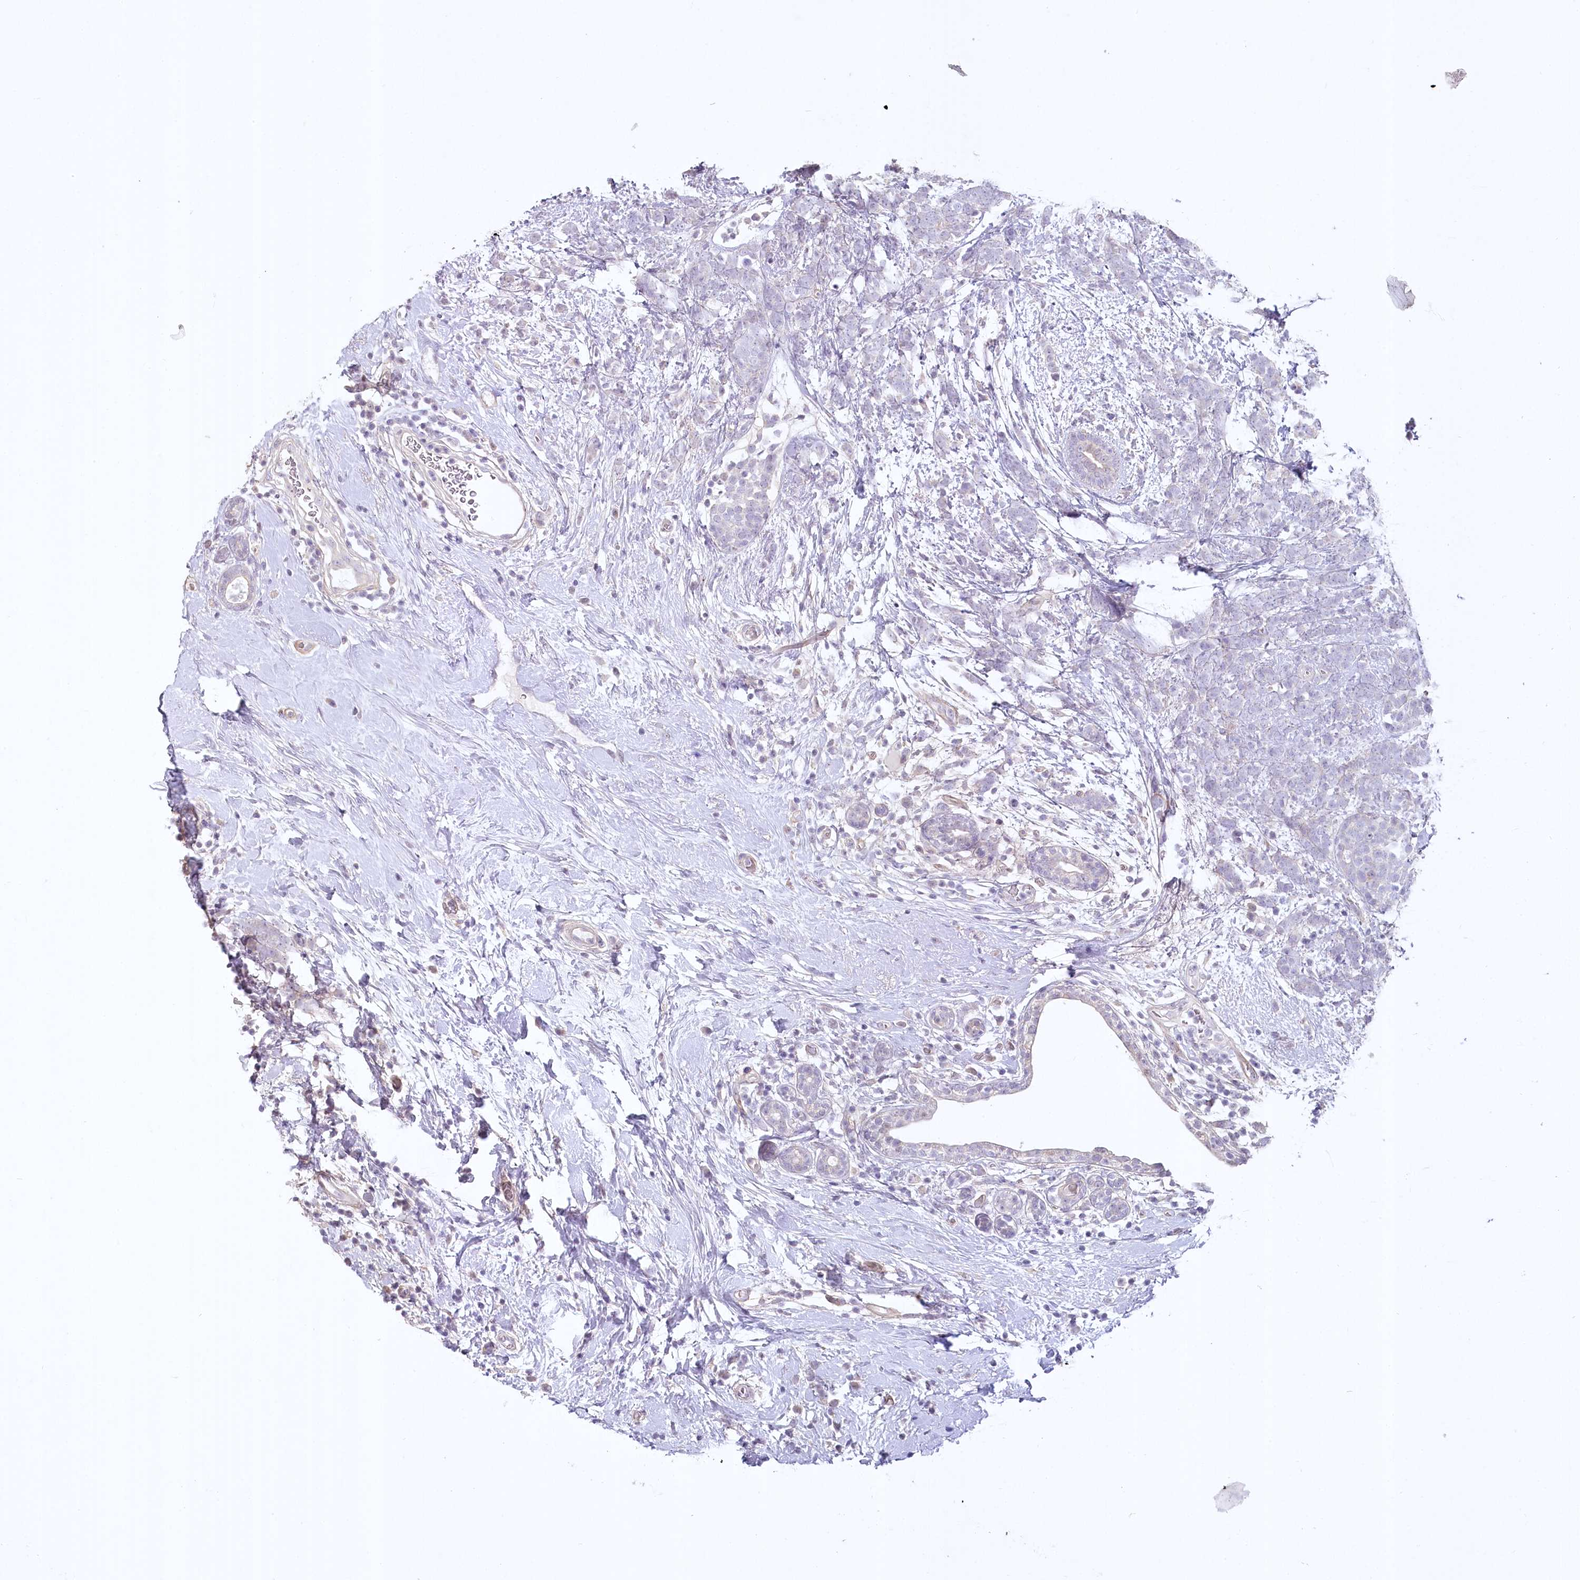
{"staining": {"intensity": "negative", "quantity": "none", "location": "none"}, "tissue": "breast cancer", "cell_type": "Tumor cells", "image_type": "cancer", "snomed": [{"axis": "morphology", "description": "Lobular carcinoma"}, {"axis": "topography", "description": "Breast"}], "caption": "Human breast lobular carcinoma stained for a protein using immunohistochemistry (IHC) displays no staining in tumor cells.", "gene": "USP11", "patient": {"sex": "female", "age": 58}}